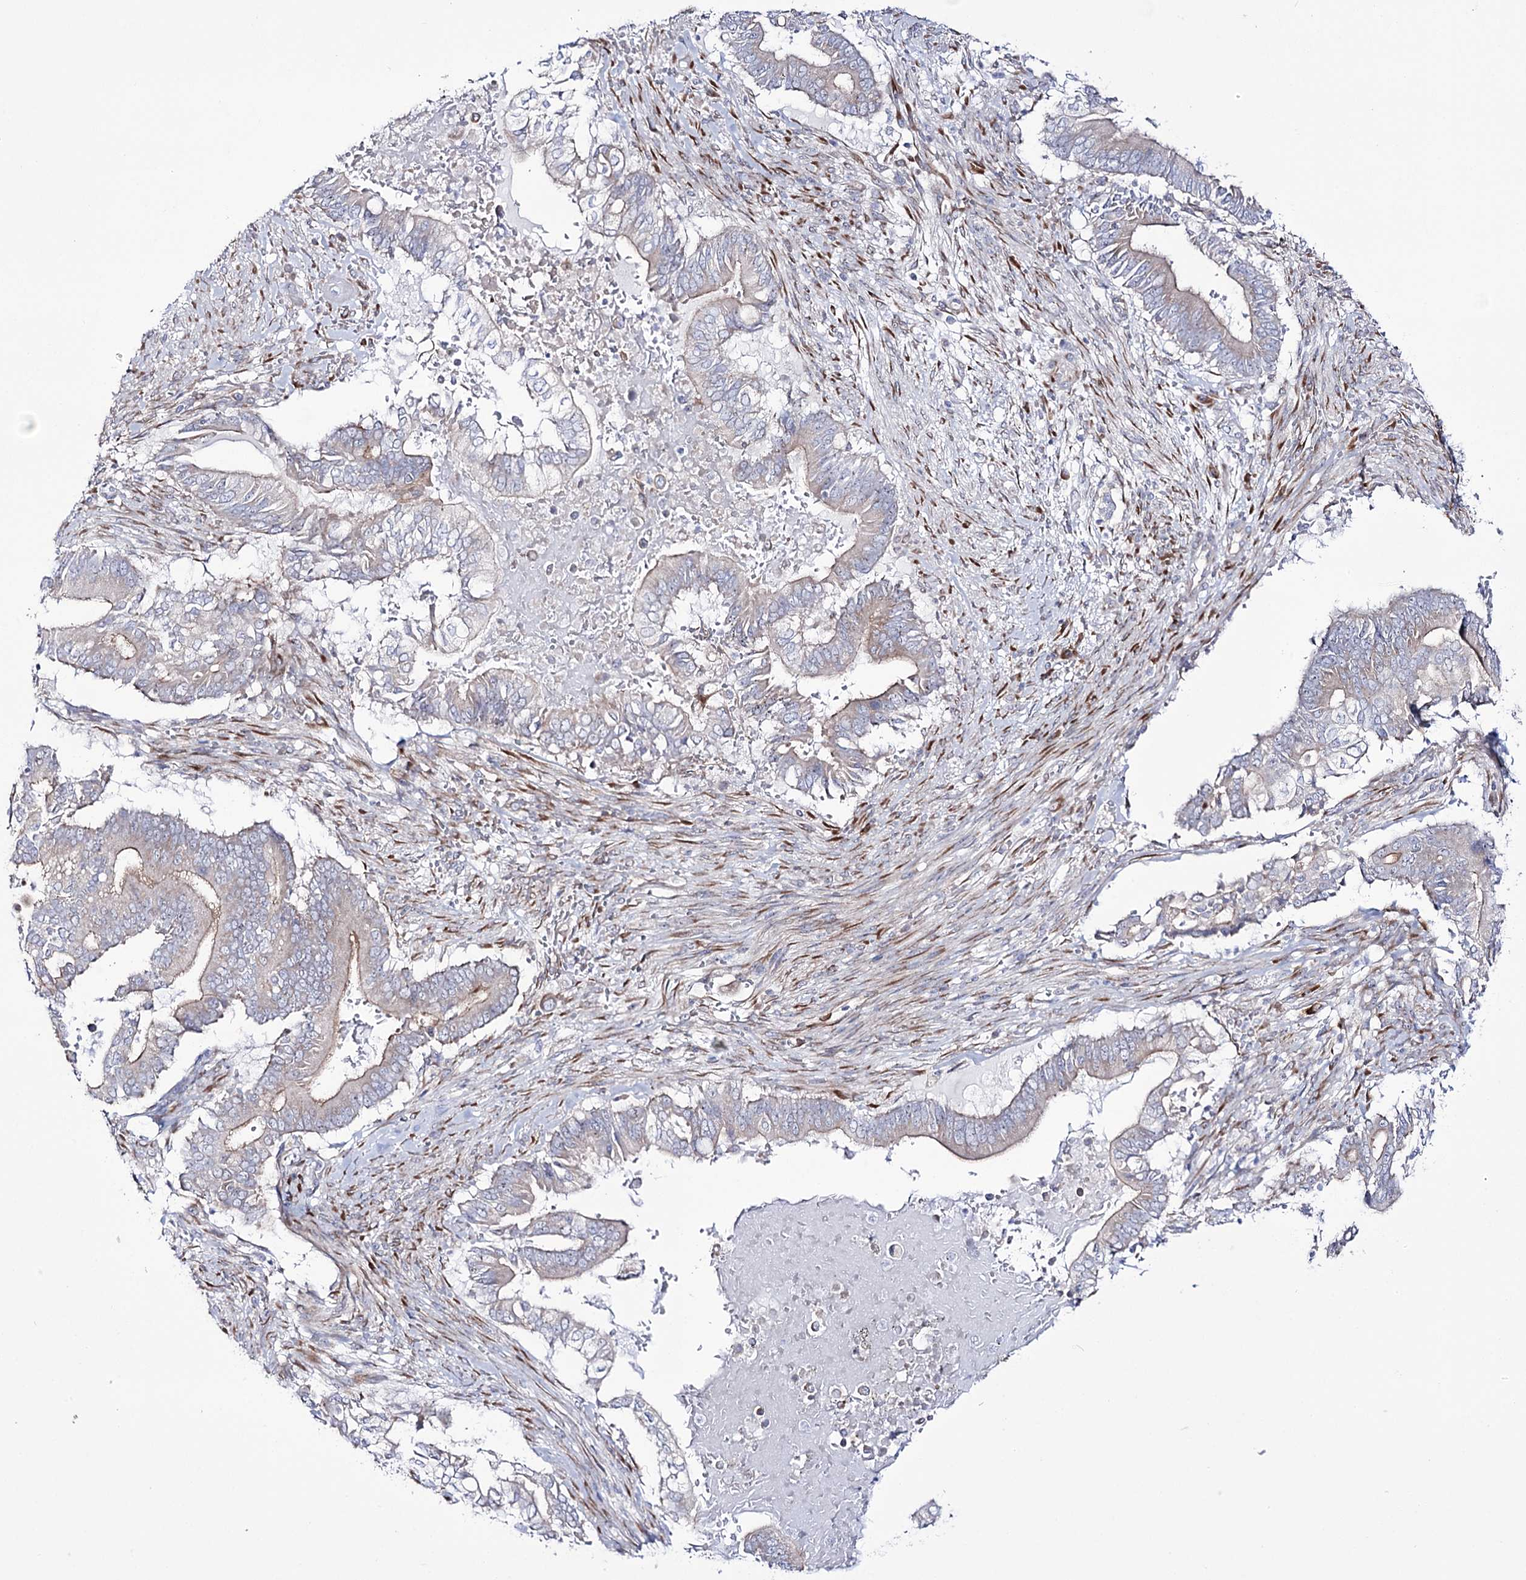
{"staining": {"intensity": "weak", "quantity": "25%-75%", "location": "cytoplasmic/membranous"}, "tissue": "pancreatic cancer", "cell_type": "Tumor cells", "image_type": "cancer", "snomed": [{"axis": "morphology", "description": "Adenocarcinoma, NOS"}, {"axis": "topography", "description": "Pancreas"}], "caption": "DAB (3,3'-diaminobenzidine) immunohistochemical staining of pancreatic adenocarcinoma reveals weak cytoplasmic/membranous protein positivity in approximately 25%-75% of tumor cells.", "gene": "METTL5", "patient": {"sex": "male", "age": 68}}